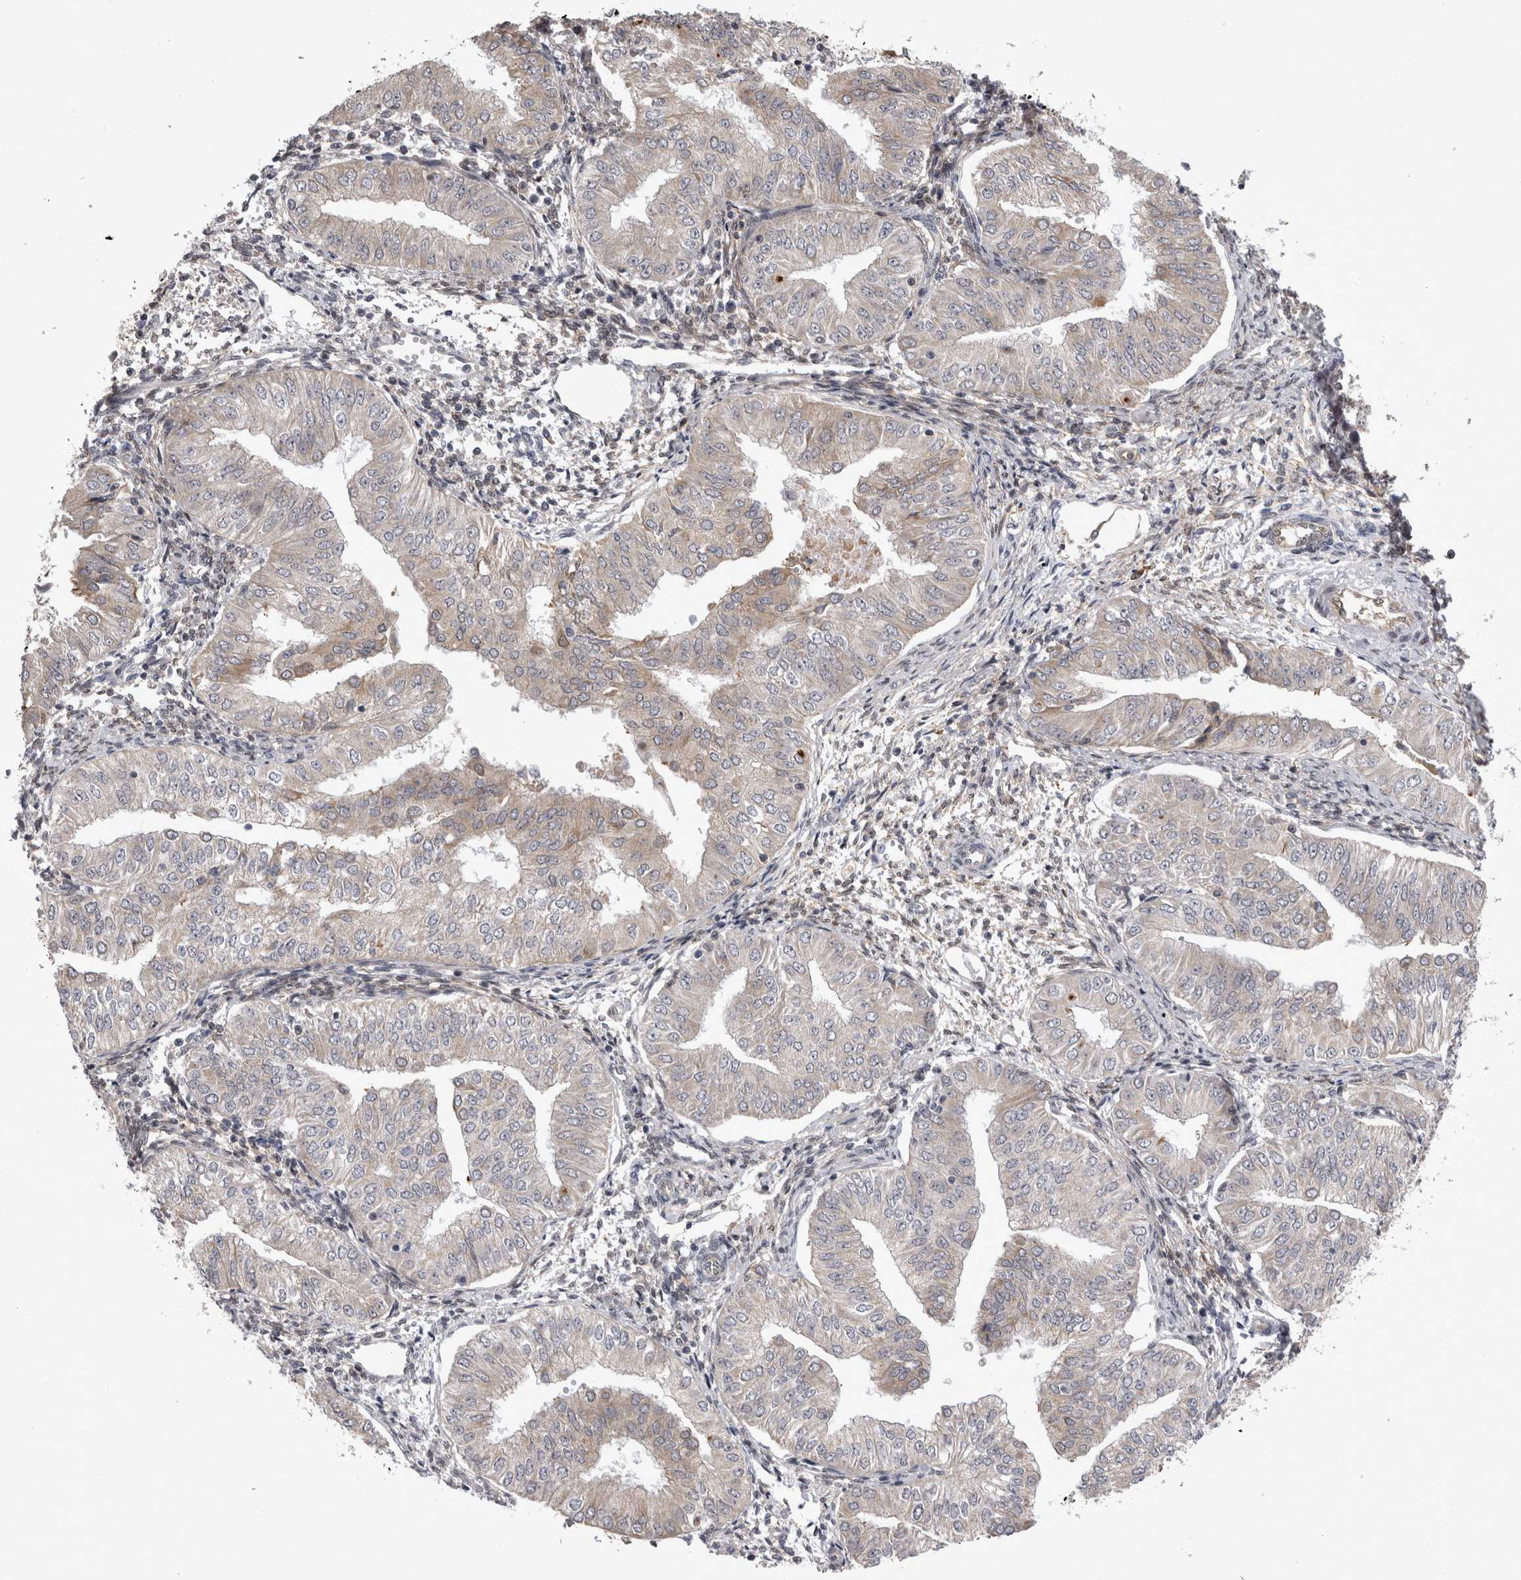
{"staining": {"intensity": "weak", "quantity": ">75%", "location": "cytoplasmic/membranous"}, "tissue": "endometrial cancer", "cell_type": "Tumor cells", "image_type": "cancer", "snomed": [{"axis": "morphology", "description": "Normal tissue, NOS"}, {"axis": "morphology", "description": "Adenocarcinoma, NOS"}, {"axis": "topography", "description": "Endometrium"}], "caption": "Tumor cells exhibit low levels of weak cytoplasmic/membranous expression in approximately >75% of cells in endometrial adenocarcinoma.", "gene": "CHIC2", "patient": {"sex": "female", "age": 53}}